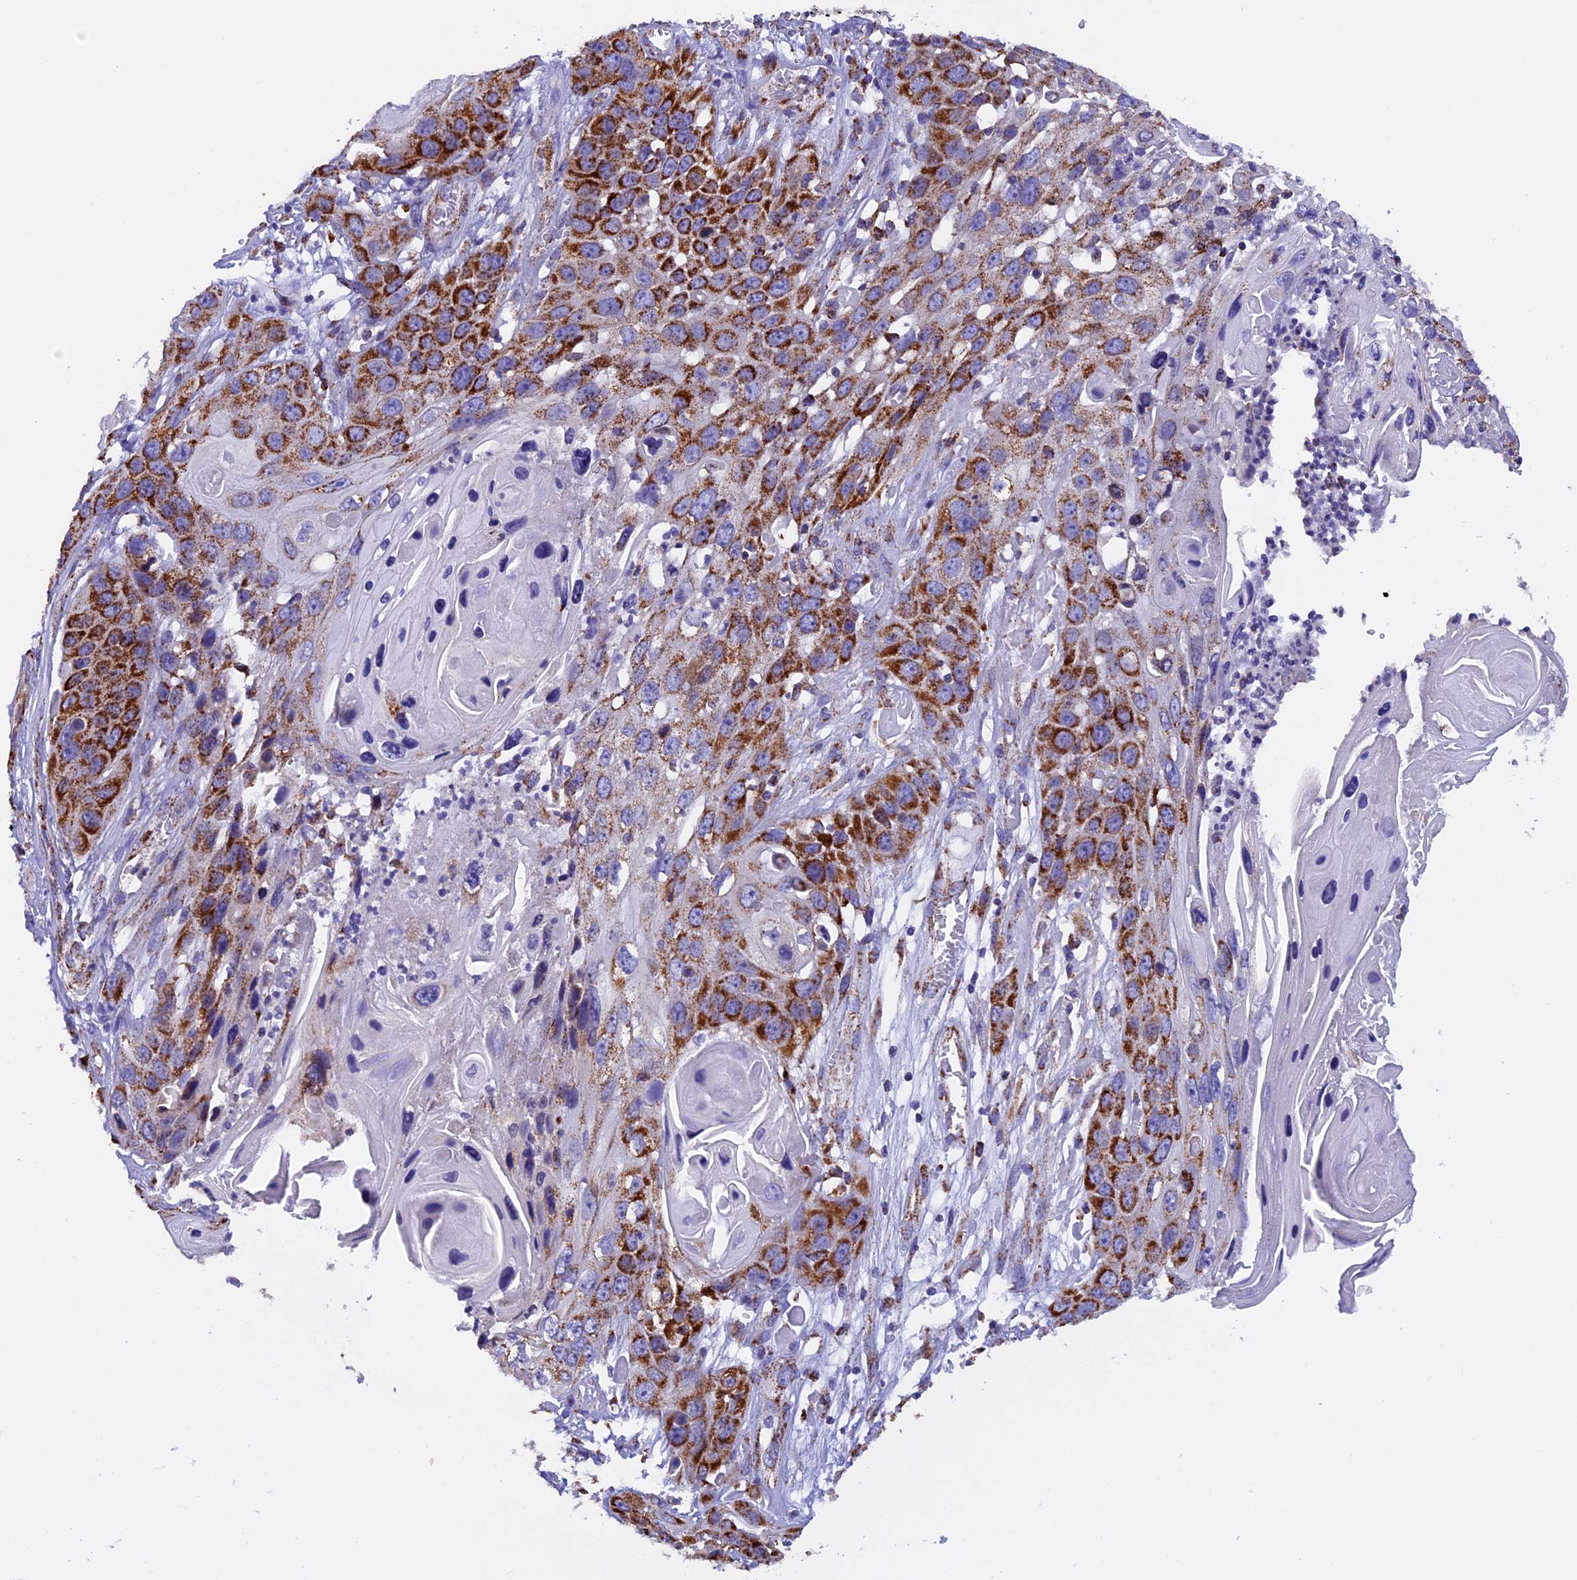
{"staining": {"intensity": "strong", "quantity": ">75%", "location": "cytoplasmic/membranous"}, "tissue": "skin cancer", "cell_type": "Tumor cells", "image_type": "cancer", "snomed": [{"axis": "morphology", "description": "Squamous cell carcinoma, NOS"}, {"axis": "topography", "description": "Skin"}], "caption": "DAB (3,3'-diaminobenzidine) immunohistochemical staining of human skin cancer (squamous cell carcinoma) demonstrates strong cytoplasmic/membranous protein positivity in approximately >75% of tumor cells.", "gene": "SLC8B1", "patient": {"sex": "male", "age": 55}}